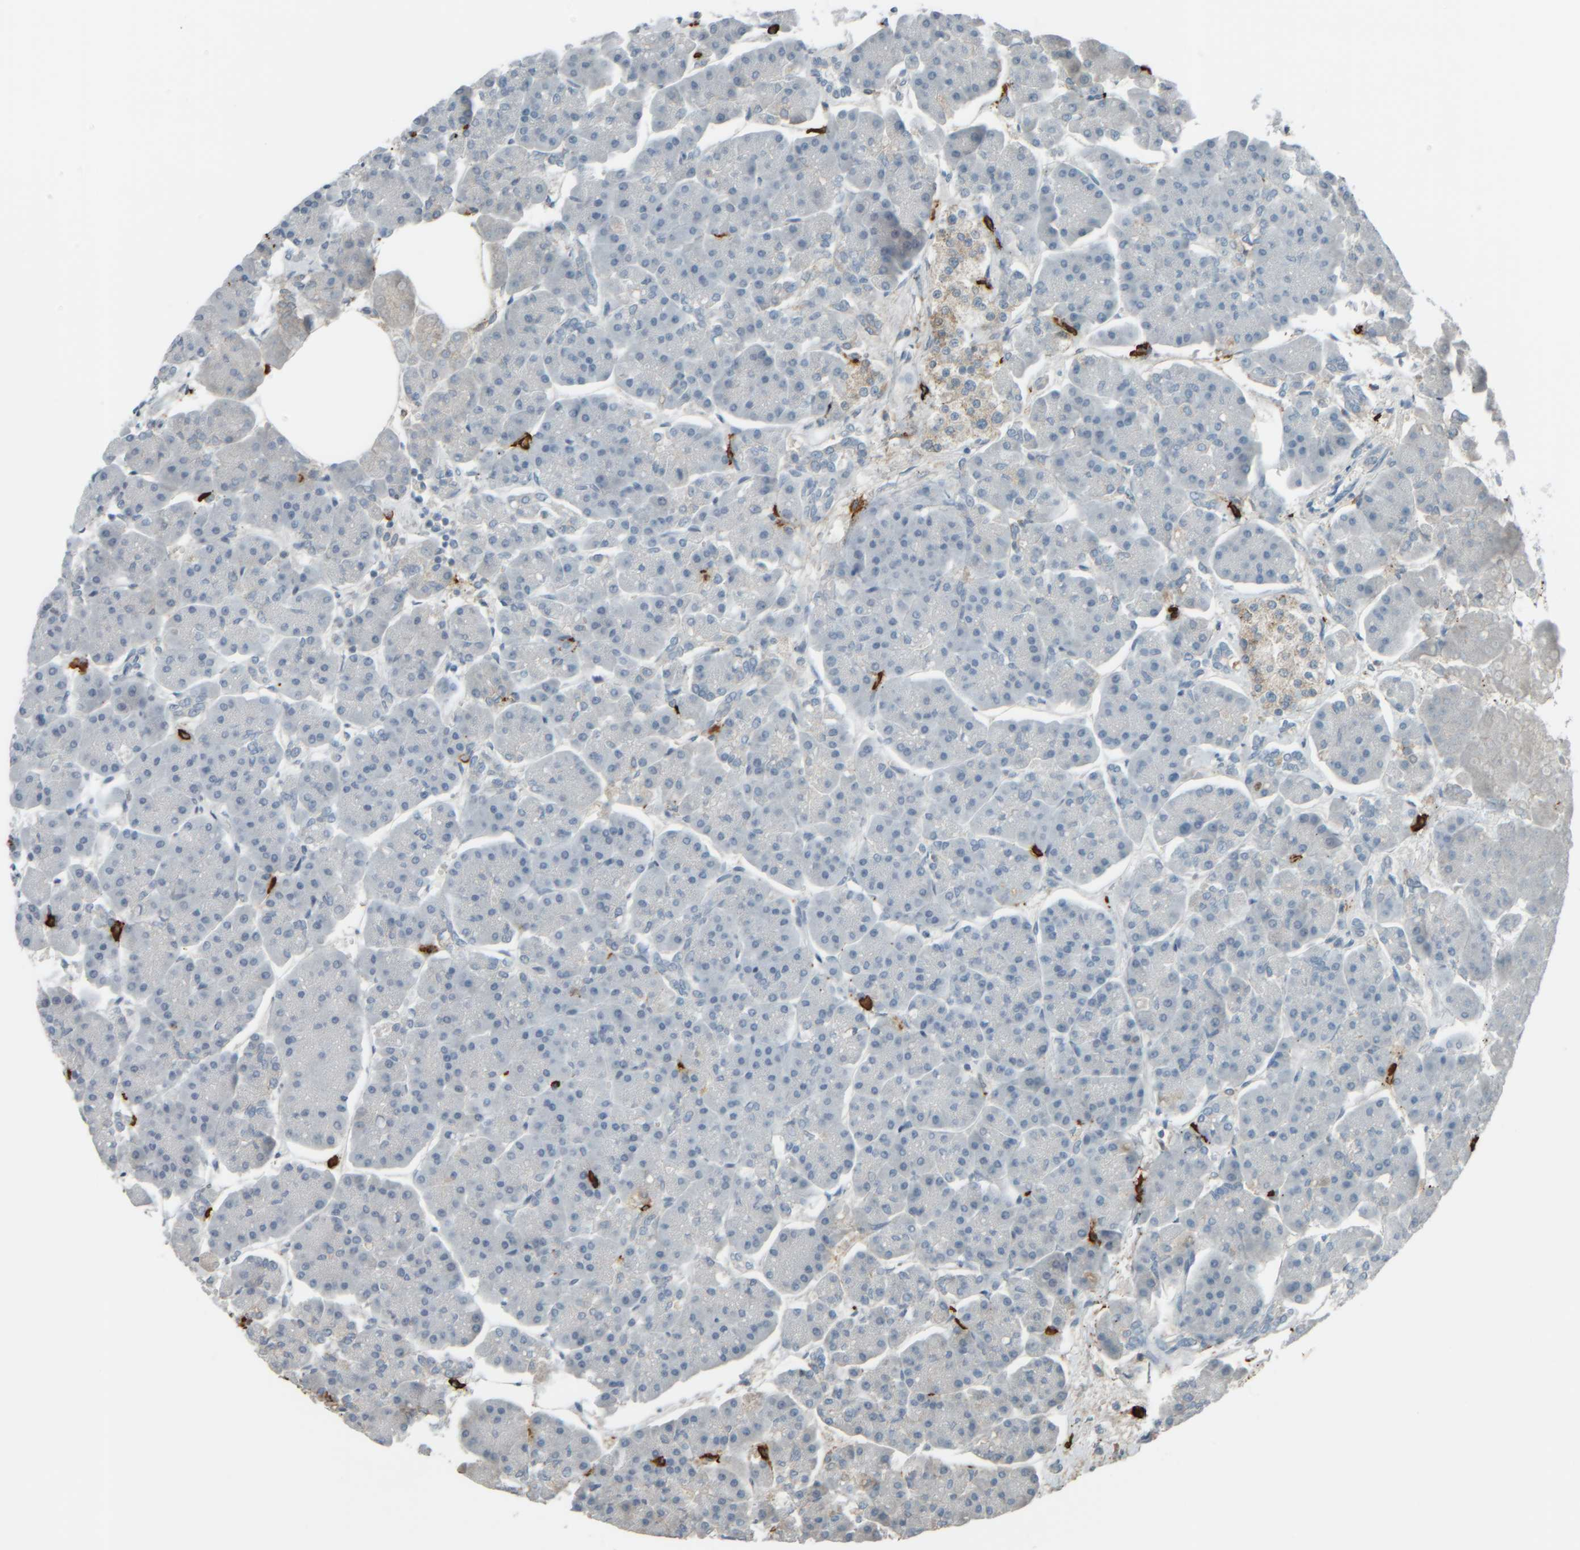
{"staining": {"intensity": "negative", "quantity": "none", "location": "none"}, "tissue": "pancreas", "cell_type": "Exocrine glandular cells", "image_type": "normal", "snomed": [{"axis": "morphology", "description": "Normal tissue, NOS"}, {"axis": "topography", "description": "Pancreas"}], "caption": "Exocrine glandular cells show no significant expression in benign pancreas. Brightfield microscopy of immunohistochemistry (IHC) stained with DAB (3,3'-diaminobenzidine) (brown) and hematoxylin (blue), captured at high magnification.", "gene": "TPSAB1", "patient": {"sex": "female", "age": 70}}